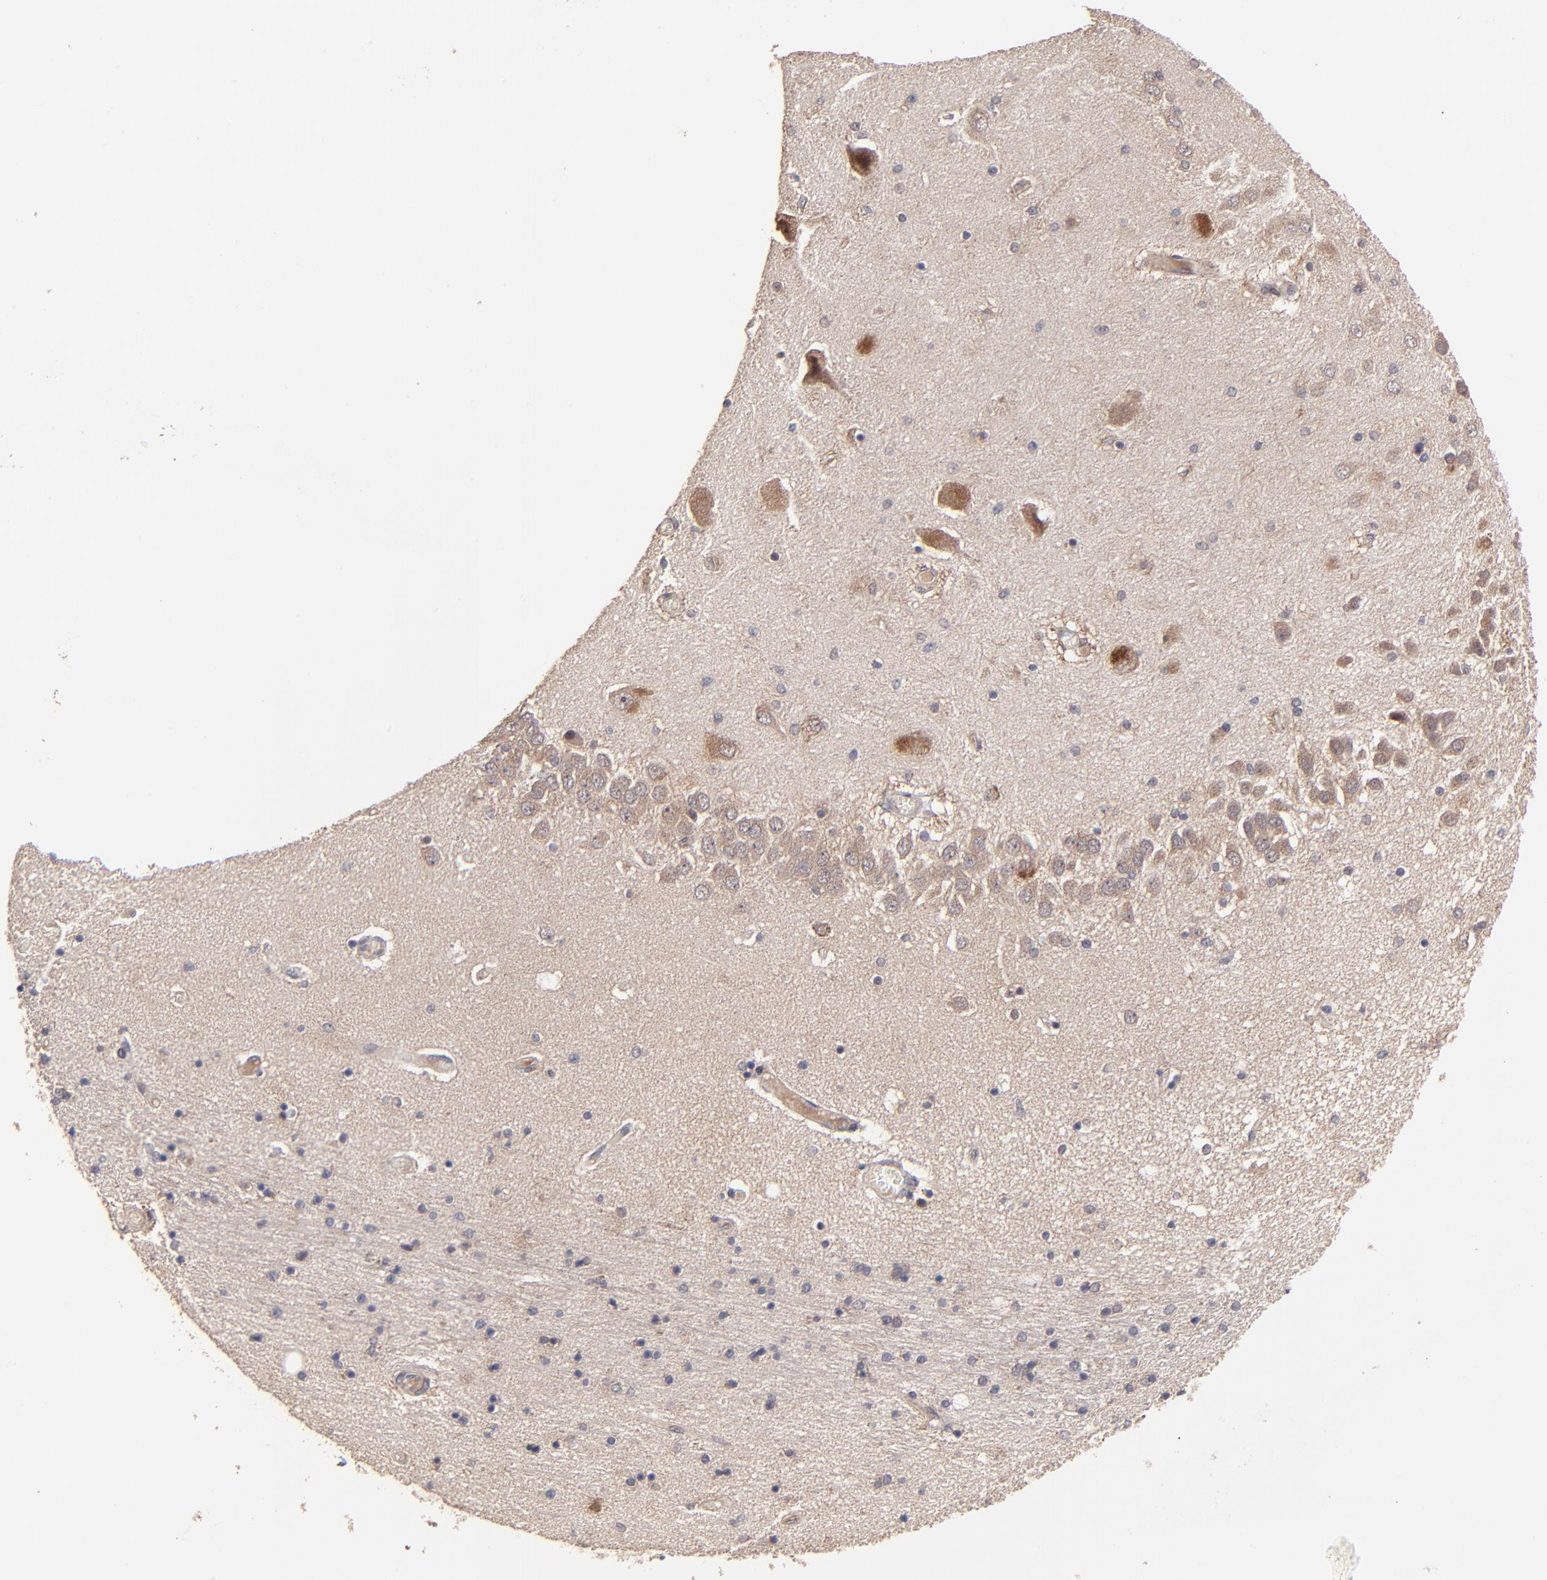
{"staining": {"intensity": "weak", "quantity": "25%-75%", "location": "cytoplasmic/membranous"}, "tissue": "hippocampus", "cell_type": "Glial cells", "image_type": "normal", "snomed": [{"axis": "morphology", "description": "Normal tissue, NOS"}, {"axis": "topography", "description": "Hippocampus"}], "caption": "A histopathology image showing weak cytoplasmic/membranous expression in about 25%-75% of glial cells in unremarkable hippocampus, as visualized by brown immunohistochemical staining.", "gene": "BAIAP2L2", "patient": {"sex": "female", "age": 54}}